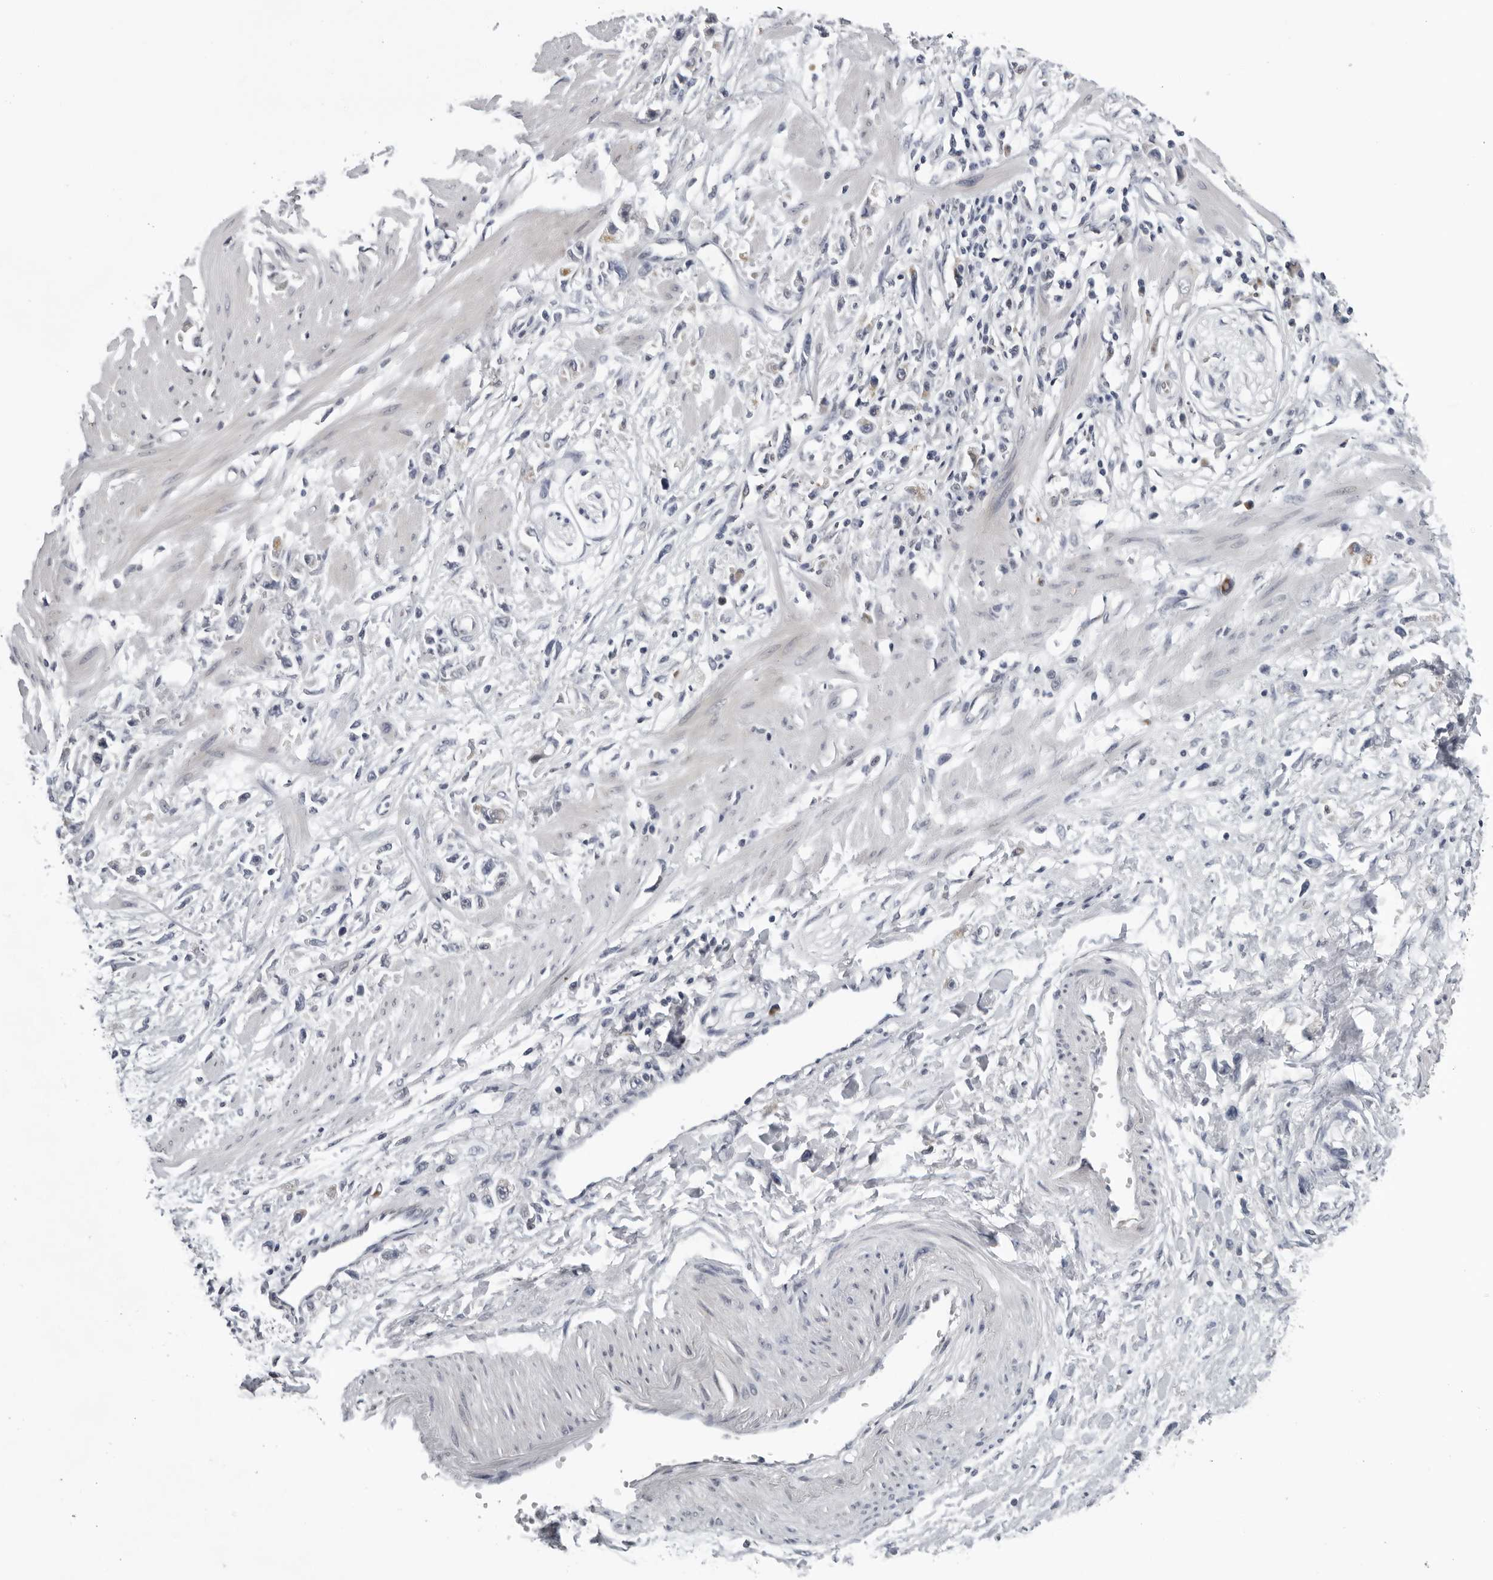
{"staining": {"intensity": "negative", "quantity": "none", "location": "none"}, "tissue": "stomach cancer", "cell_type": "Tumor cells", "image_type": "cancer", "snomed": [{"axis": "morphology", "description": "Adenocarcinoma, NOS"}, {"axis": "topography", "description": "Stomach"}], "caption": "Histopathology image shows no protein positivity in tumor cells of stomach adenocarcinoma tissue. (DAB immunohistochemistry (IHC) with hematoxylin counter stain).", "gene": "CPT2", "patient": {"sex": "female", "age": 59}}